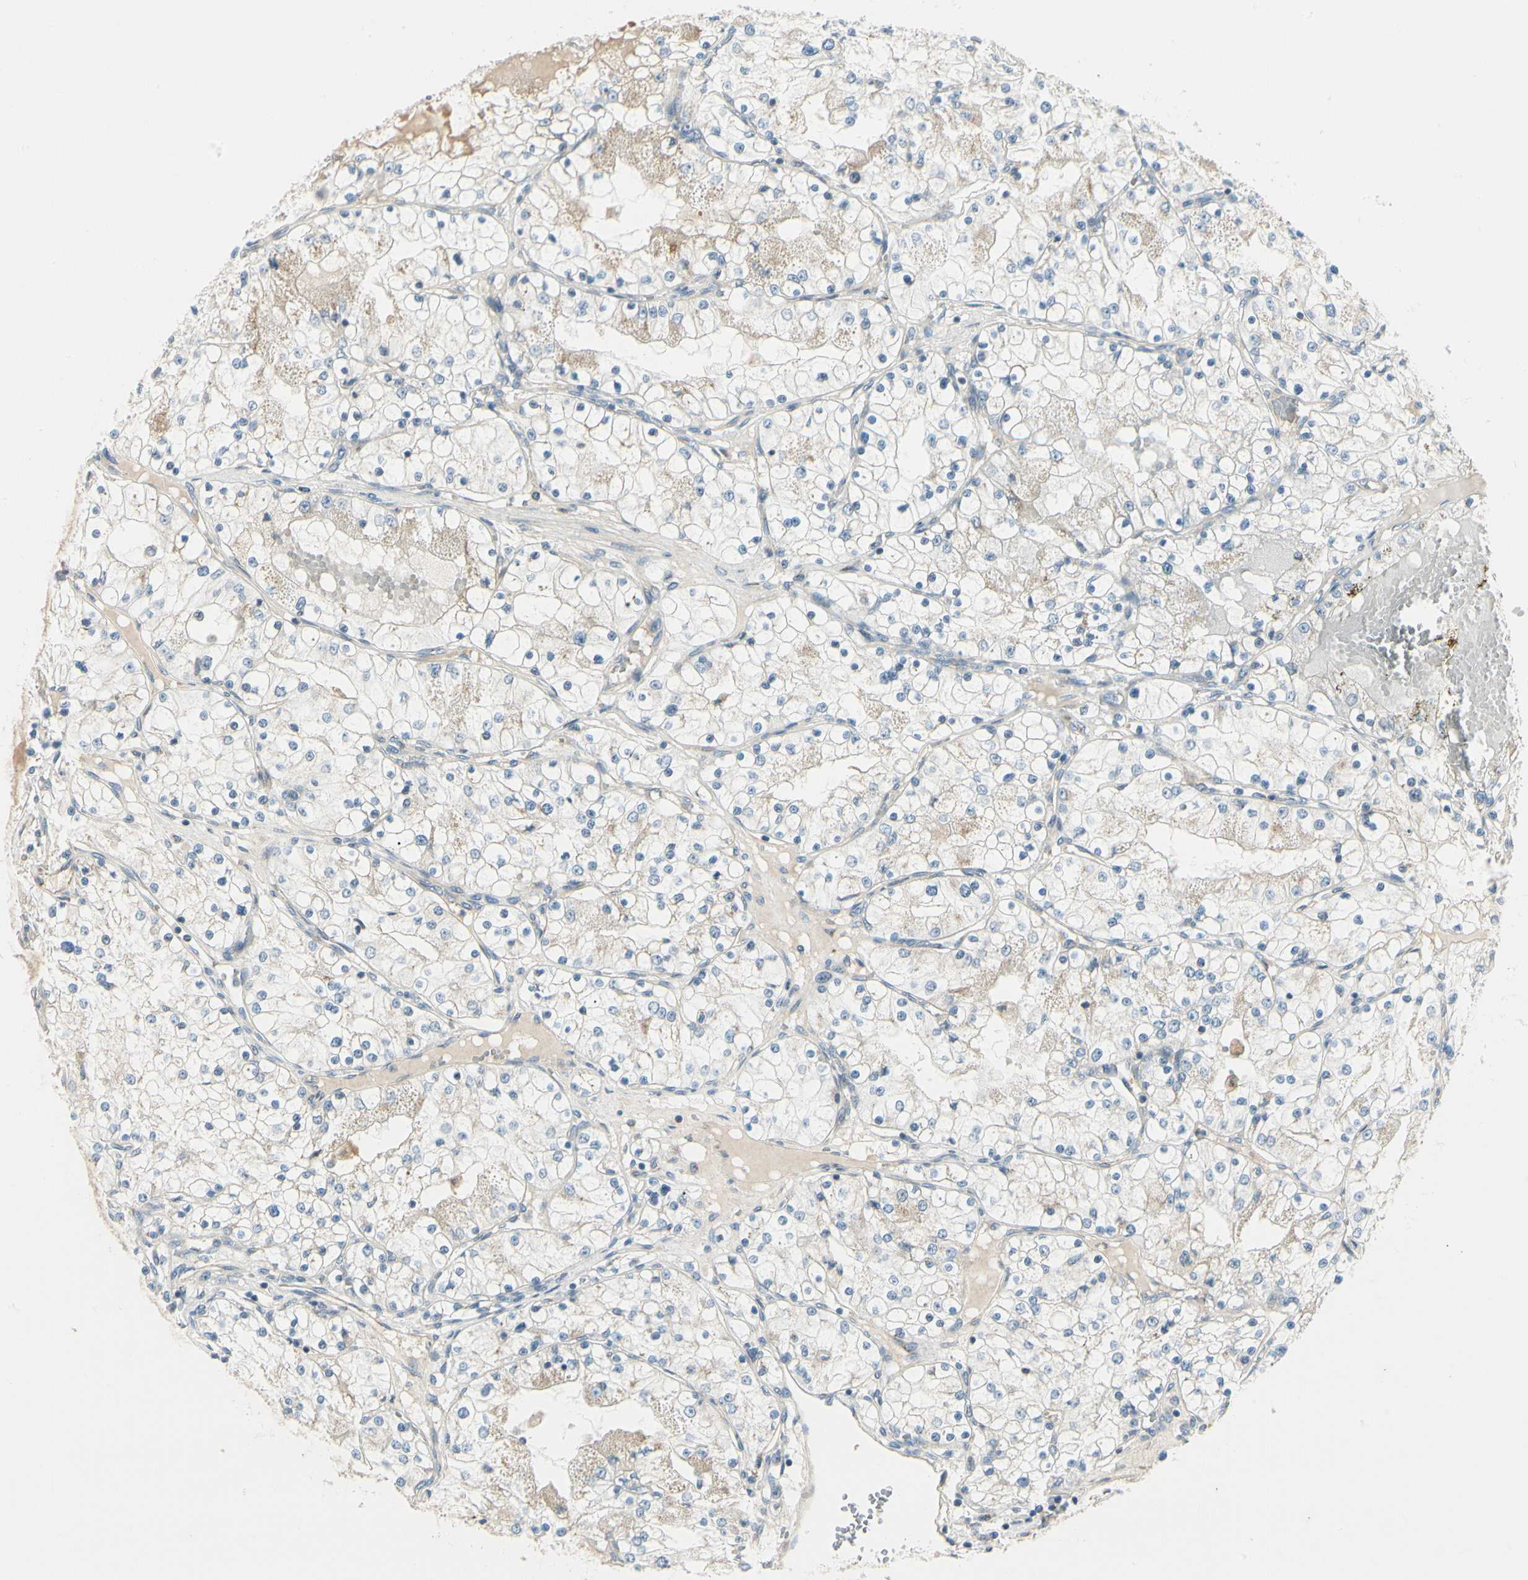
{"staining": {"intensity": "weak", "quantity": "<25%", "location": "cytoplasmic/membranous"}, "tissue": "renal cancer", "cell_type": "Tumor cells", "image_type": "cancer", "snomed": [{"axis": "morphology", "description": "Adenocarcinoma, NOS"}, {"axis": "topography", "description": "Kidney"}], "caption": "Protein analysis of adenocarcinoma (renal) demonstrates no significant staining in tumor cells.", "gene": "ABCA3", "patient": {"sex": "male", "age": 68}}